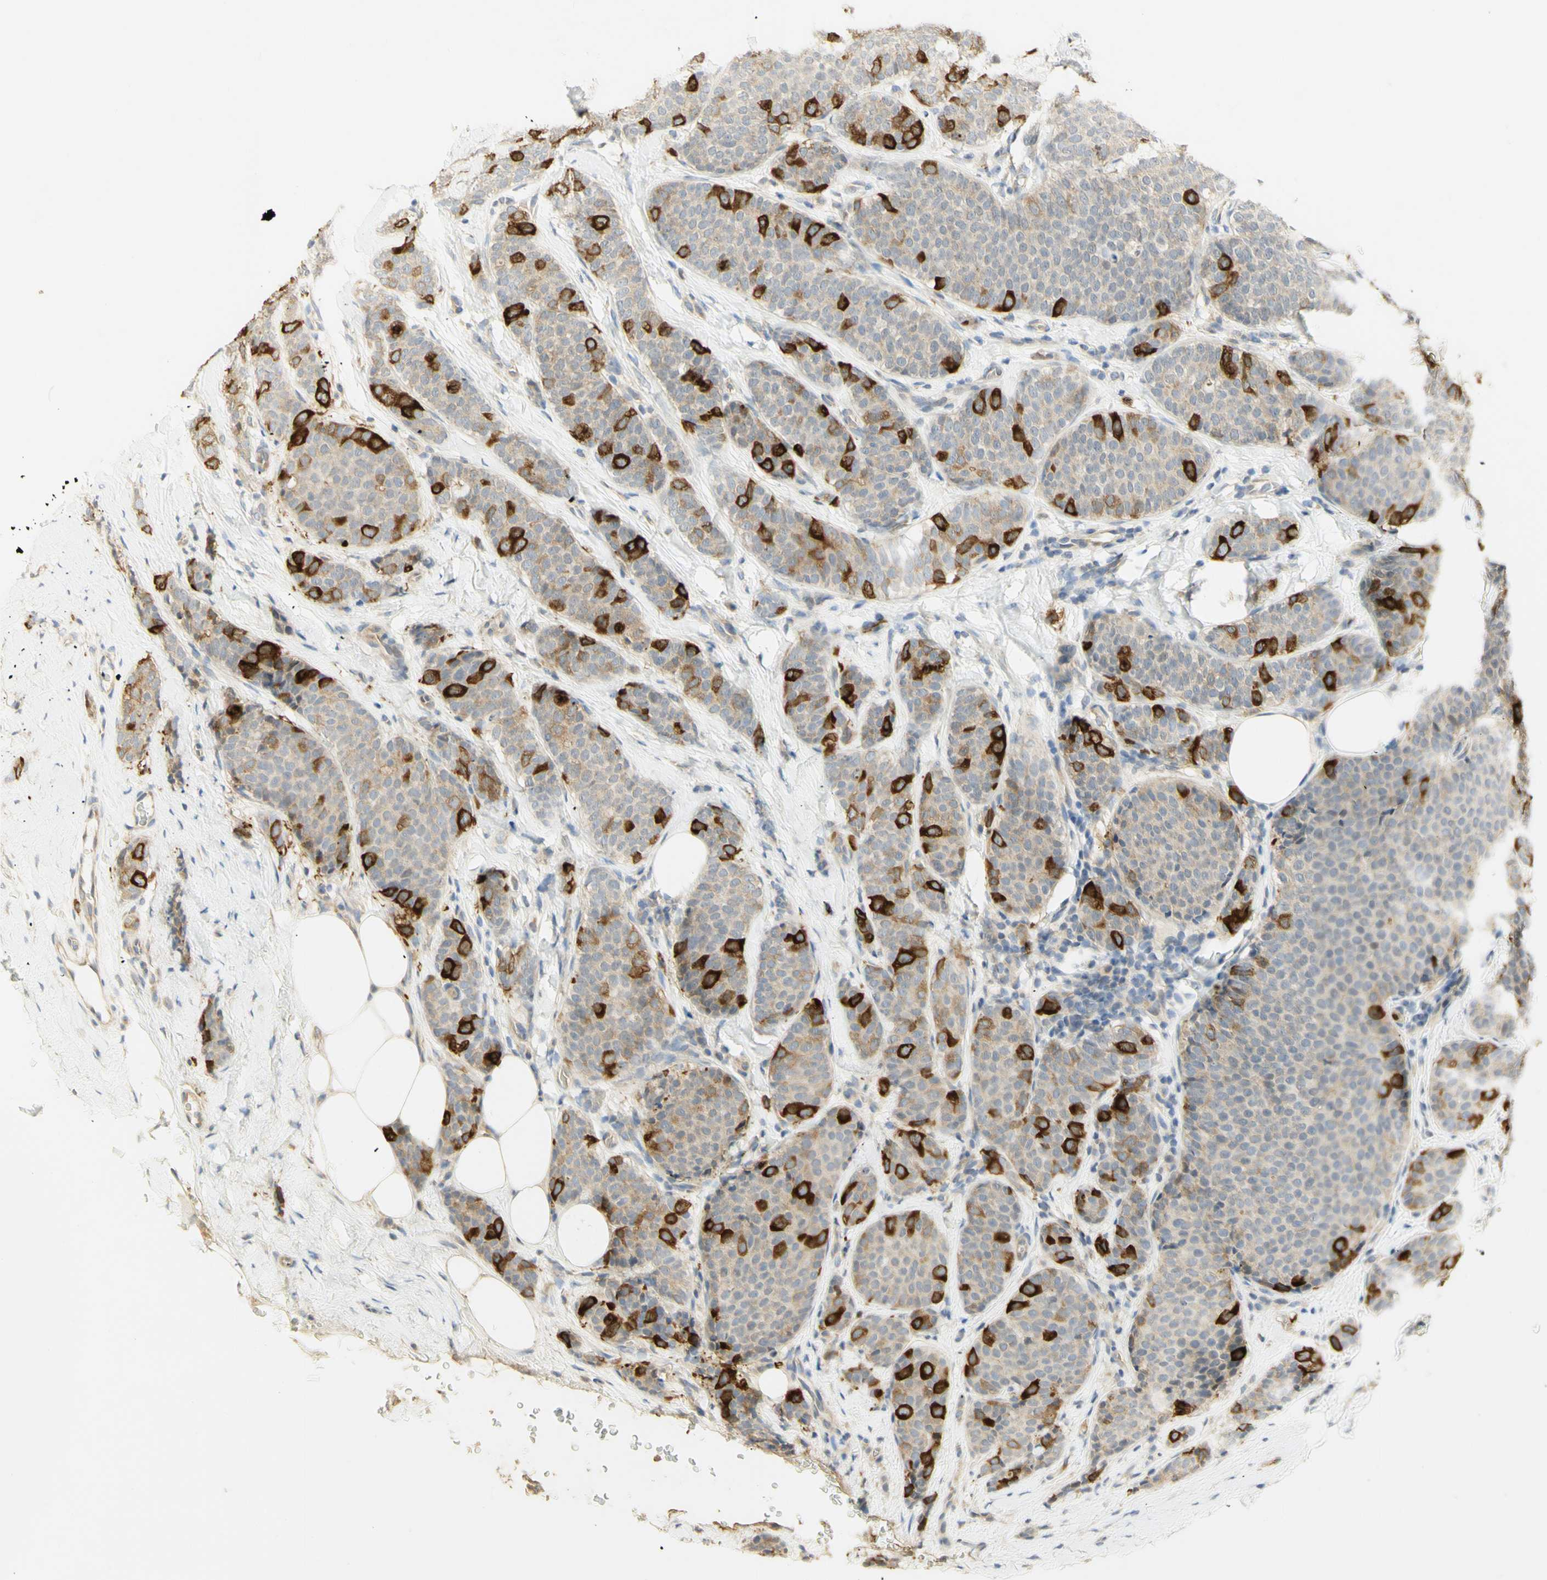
{"staining": {"intensity": "strong", "quantity": "25%-75%", "location": "cytoplasmic/membranous"}, "tissue": "breast cancer", "cell_type": "Tumor cells", "image_type": "cancer", "snomed": [{"axis": "morphology", "description": "Lobular carcinoma"}, {"axis": "topography", "description": "Skin"}, {"axis": "topography", "description": "Breast"}], "caption": "IHC photomicrograph of neoplastic tissue: breast lobular carcinoma stained using IHC shows high levels of strong protein expression localized specifically in the cytoplasmic/membranous of tumor cells, appearing as a cytoplasmic/membranous brown color.", "gene": "KIF11", "patient": {"sex": "female", "age": 46}}